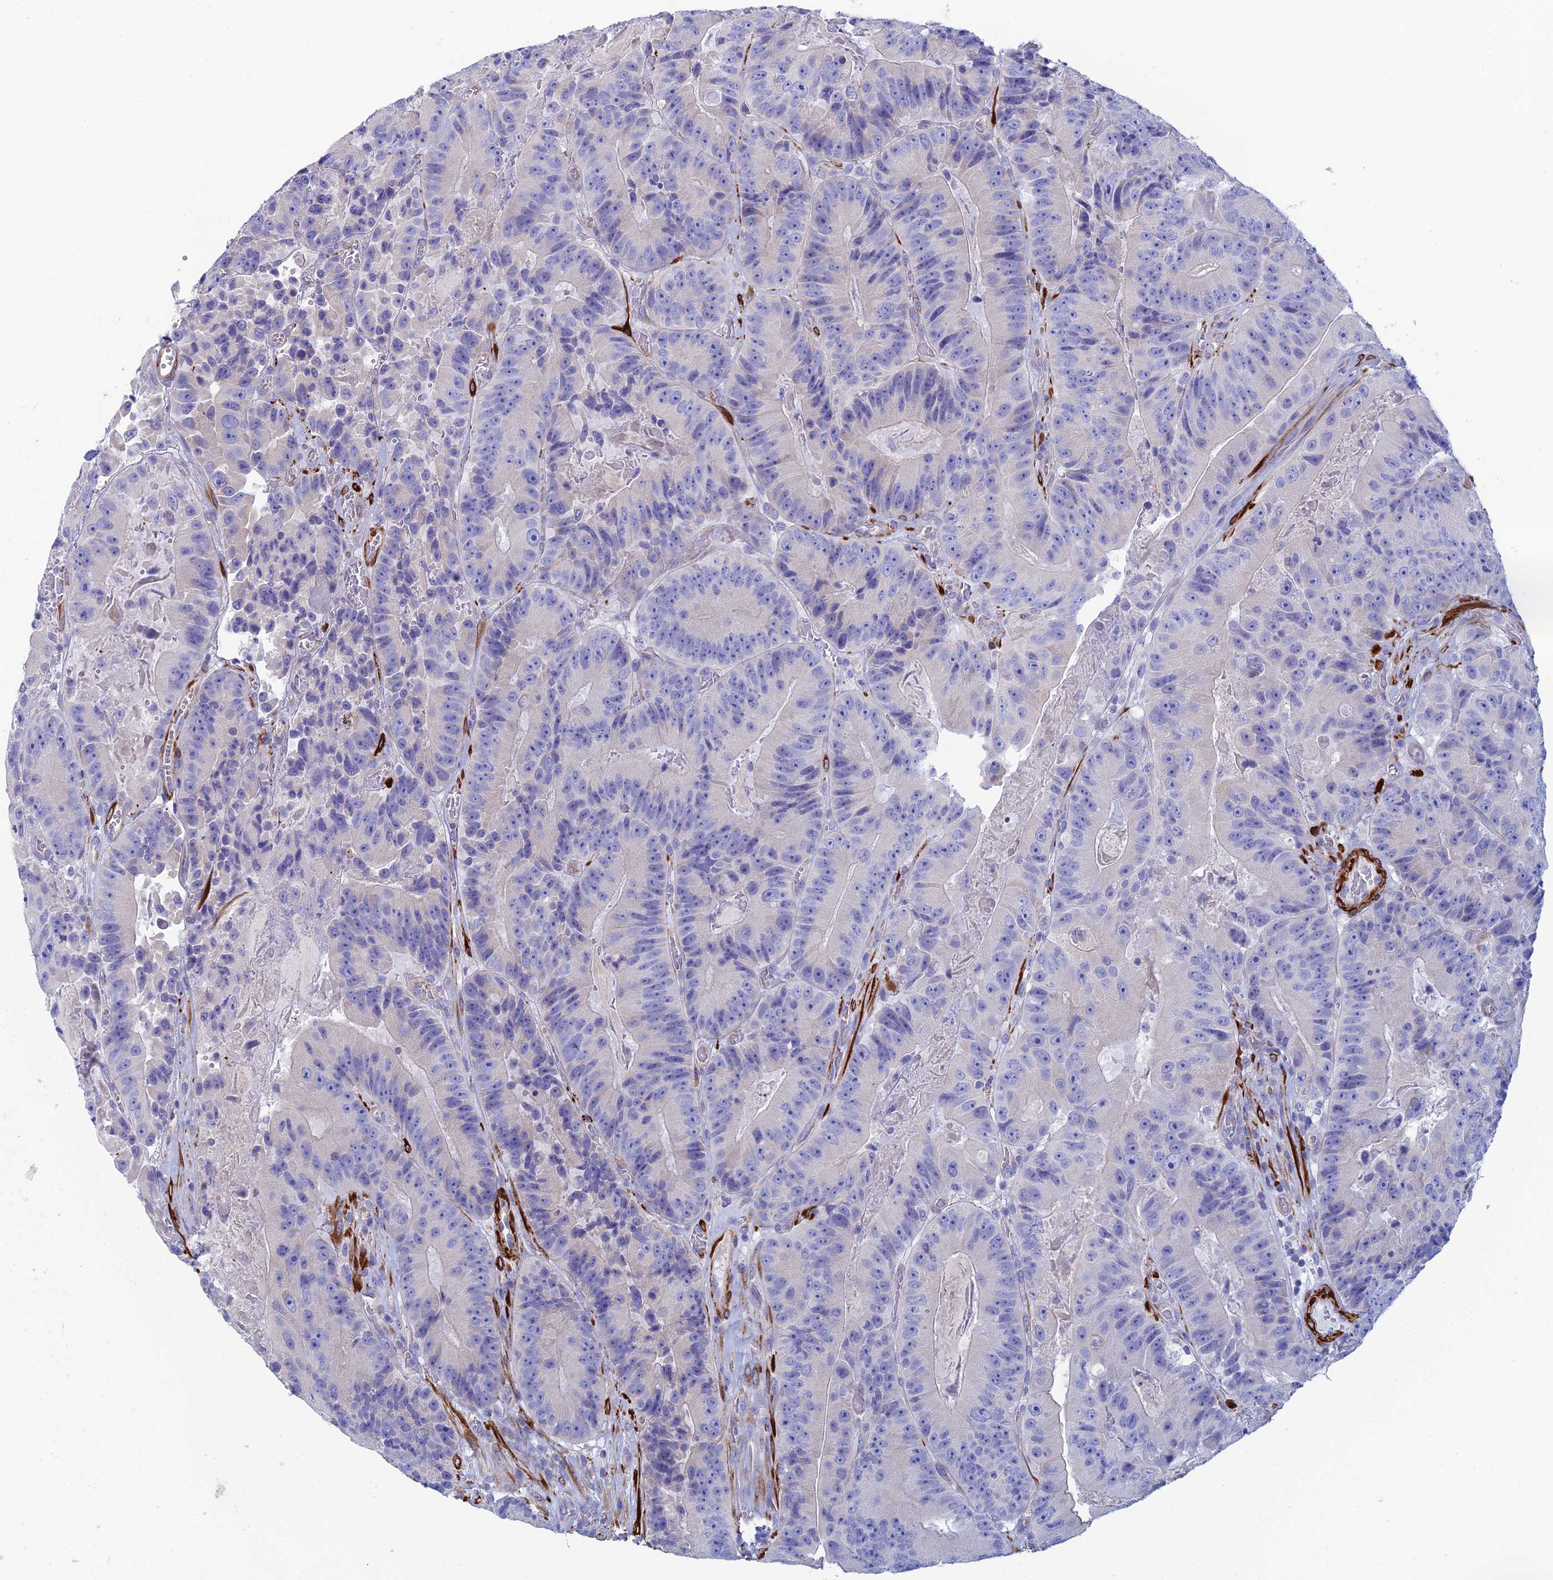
{"staining": {"intensity": "negative", "quantity": "none", "location": "none"}, "tissue": "colorectal cancer", "cell_type": "Tumor cells", "image_type": "cancer", "snomed": [{"axis": "morphology", "description": "Adenocarcinoma, NOS"}, {"axis": "topography", "description": "Colon"}], "caption": "Micrograph shows no significant protein expression in tumor cells of colorectal cancer (adenocarcinoma).", "gene": "PCDHA8", "patient": {"sex": "female", "age": 86}}